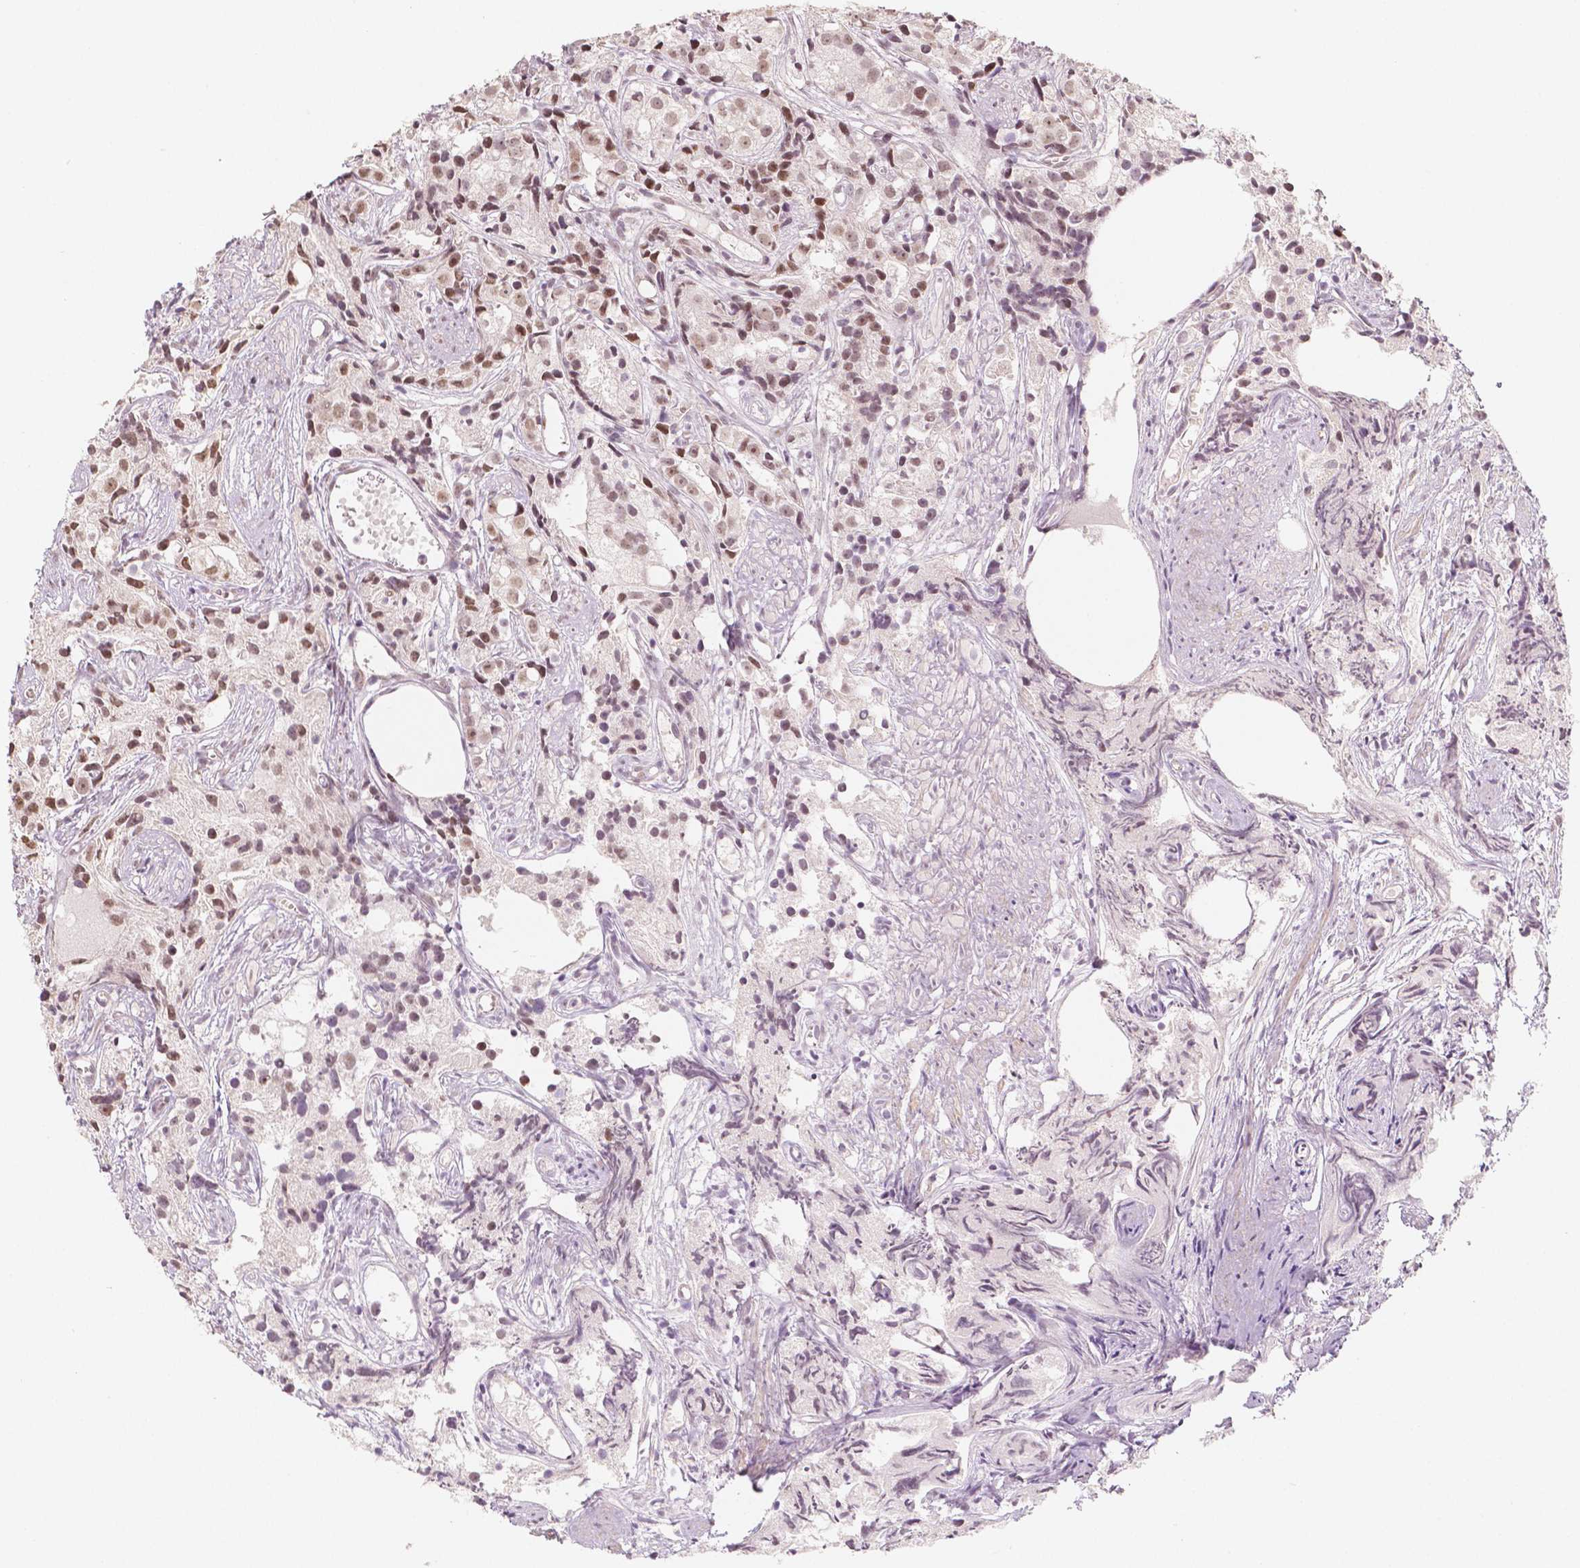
{"staining": {"intensity": "moderate", "quantity": "25%-75%", "location": "nuclear"}, "tissue": "prostate cancer", "cell_type": "Tumor cells", "image_type": "cancer", "snomed": [{"axis": "morphology", "description": "Adenocarcinoma, High grade"}, {"axis": "topography", "description": "Prostate"}], "caption": "This image reveals adenocarcinoma (high-grade) (prostate) stained with IHC to label a protein in brown. The nuclear of tumor cells show moderate positivity for the protein. Nuclei are counter-stained blue.", "gene": "KDM5B", "patient": {"sex": "male", "age": 75}}